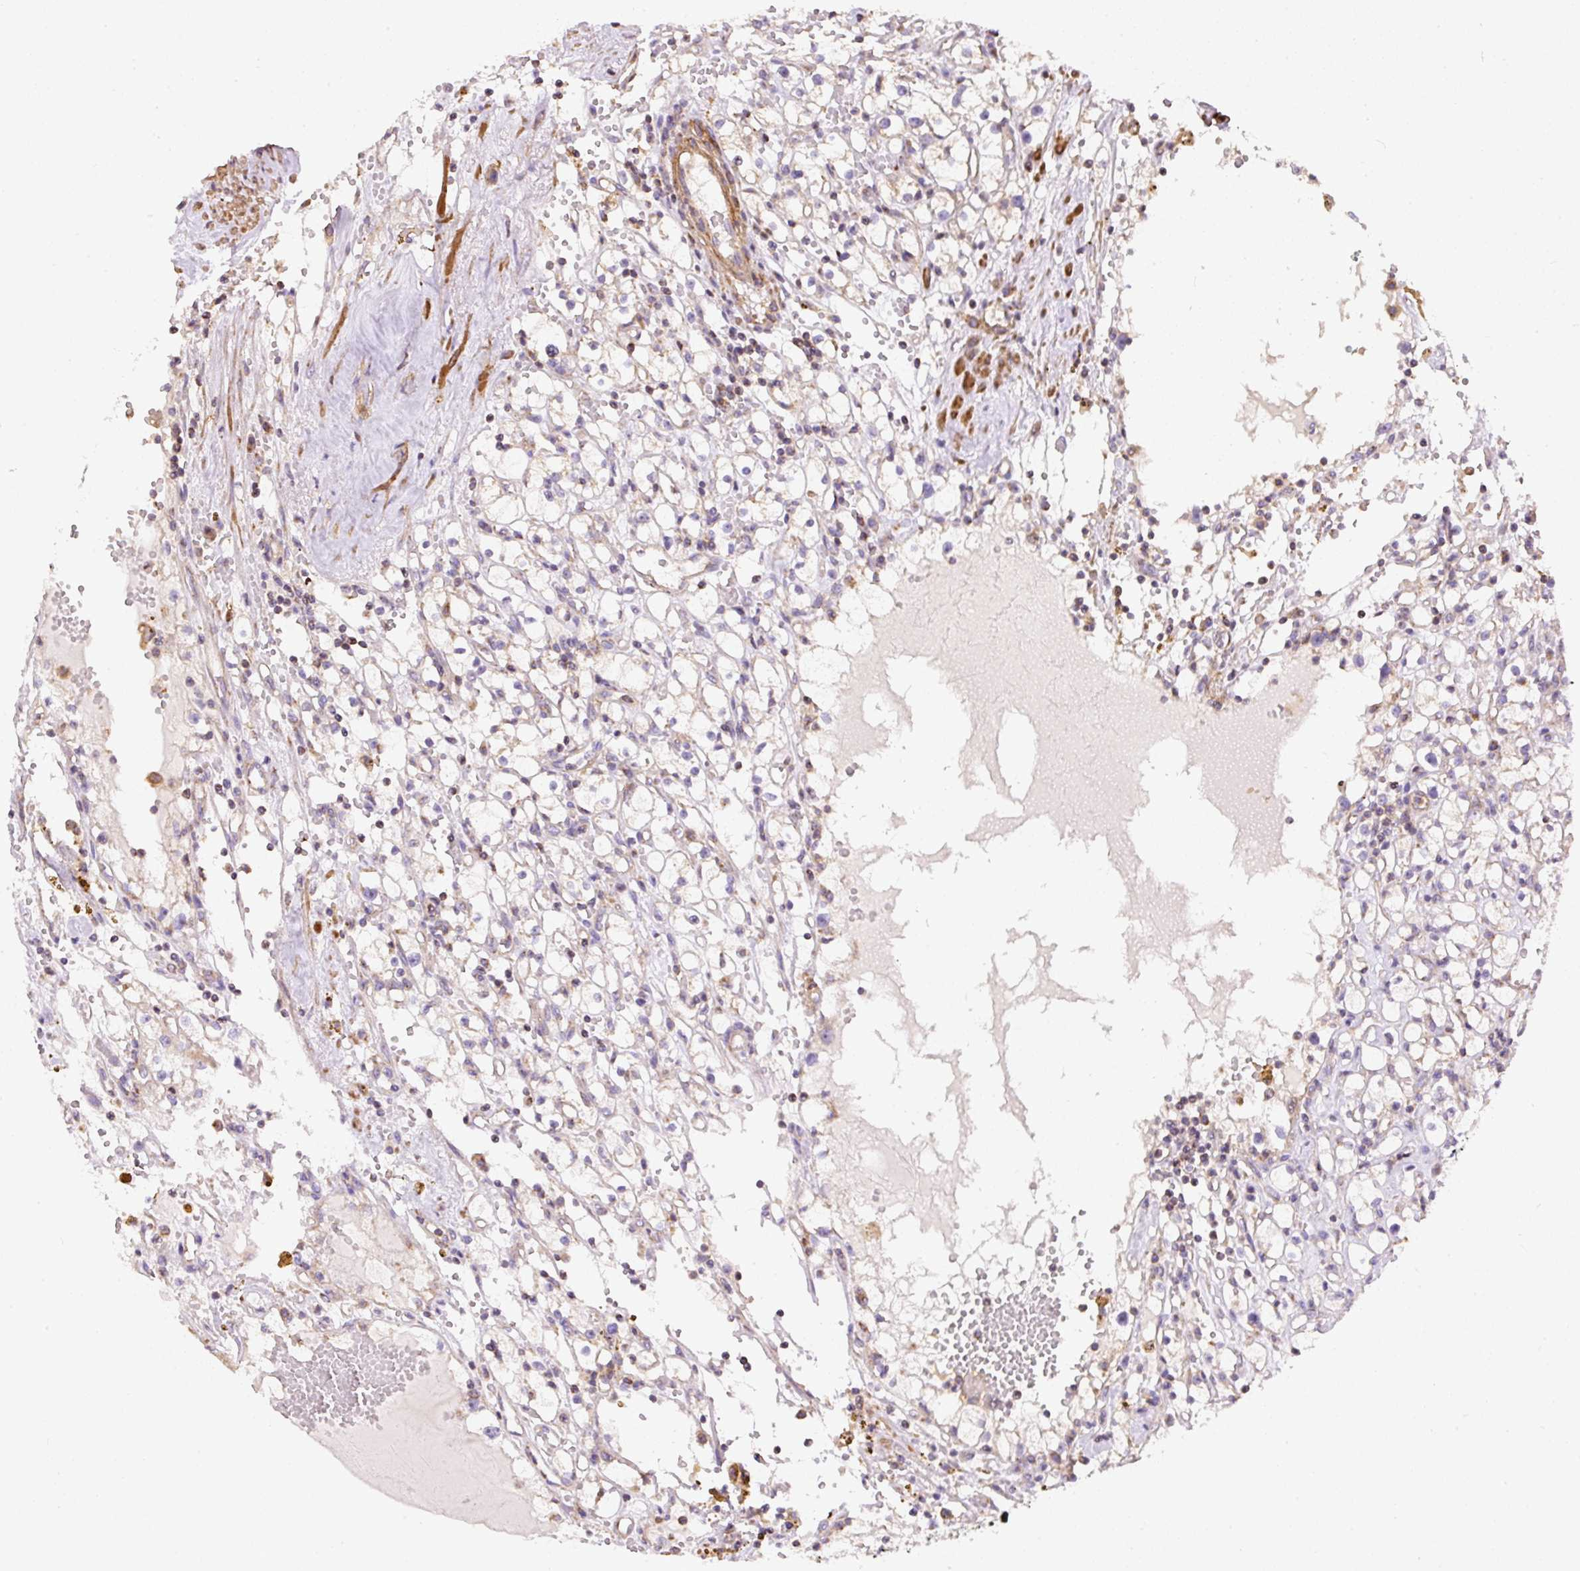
{"staining": {"intensity": "negative", "quantity": "none", "location": "none"}, "tissue": "renal cancer", "cell_type": "Tumor cells", "image_type": "cancer", "snomed": [{"axis": "morphology", "description": "Adenocarcinoma, NOS"}, {"axis": "topography", "description": "Kidney"}], "caption": "IHC of human renal cancer (adenocarcinoma) exhibits no positivity in tumor cells.", "gene": "NDUFAF2", "patient": {"sex": "male", "age": 56}}